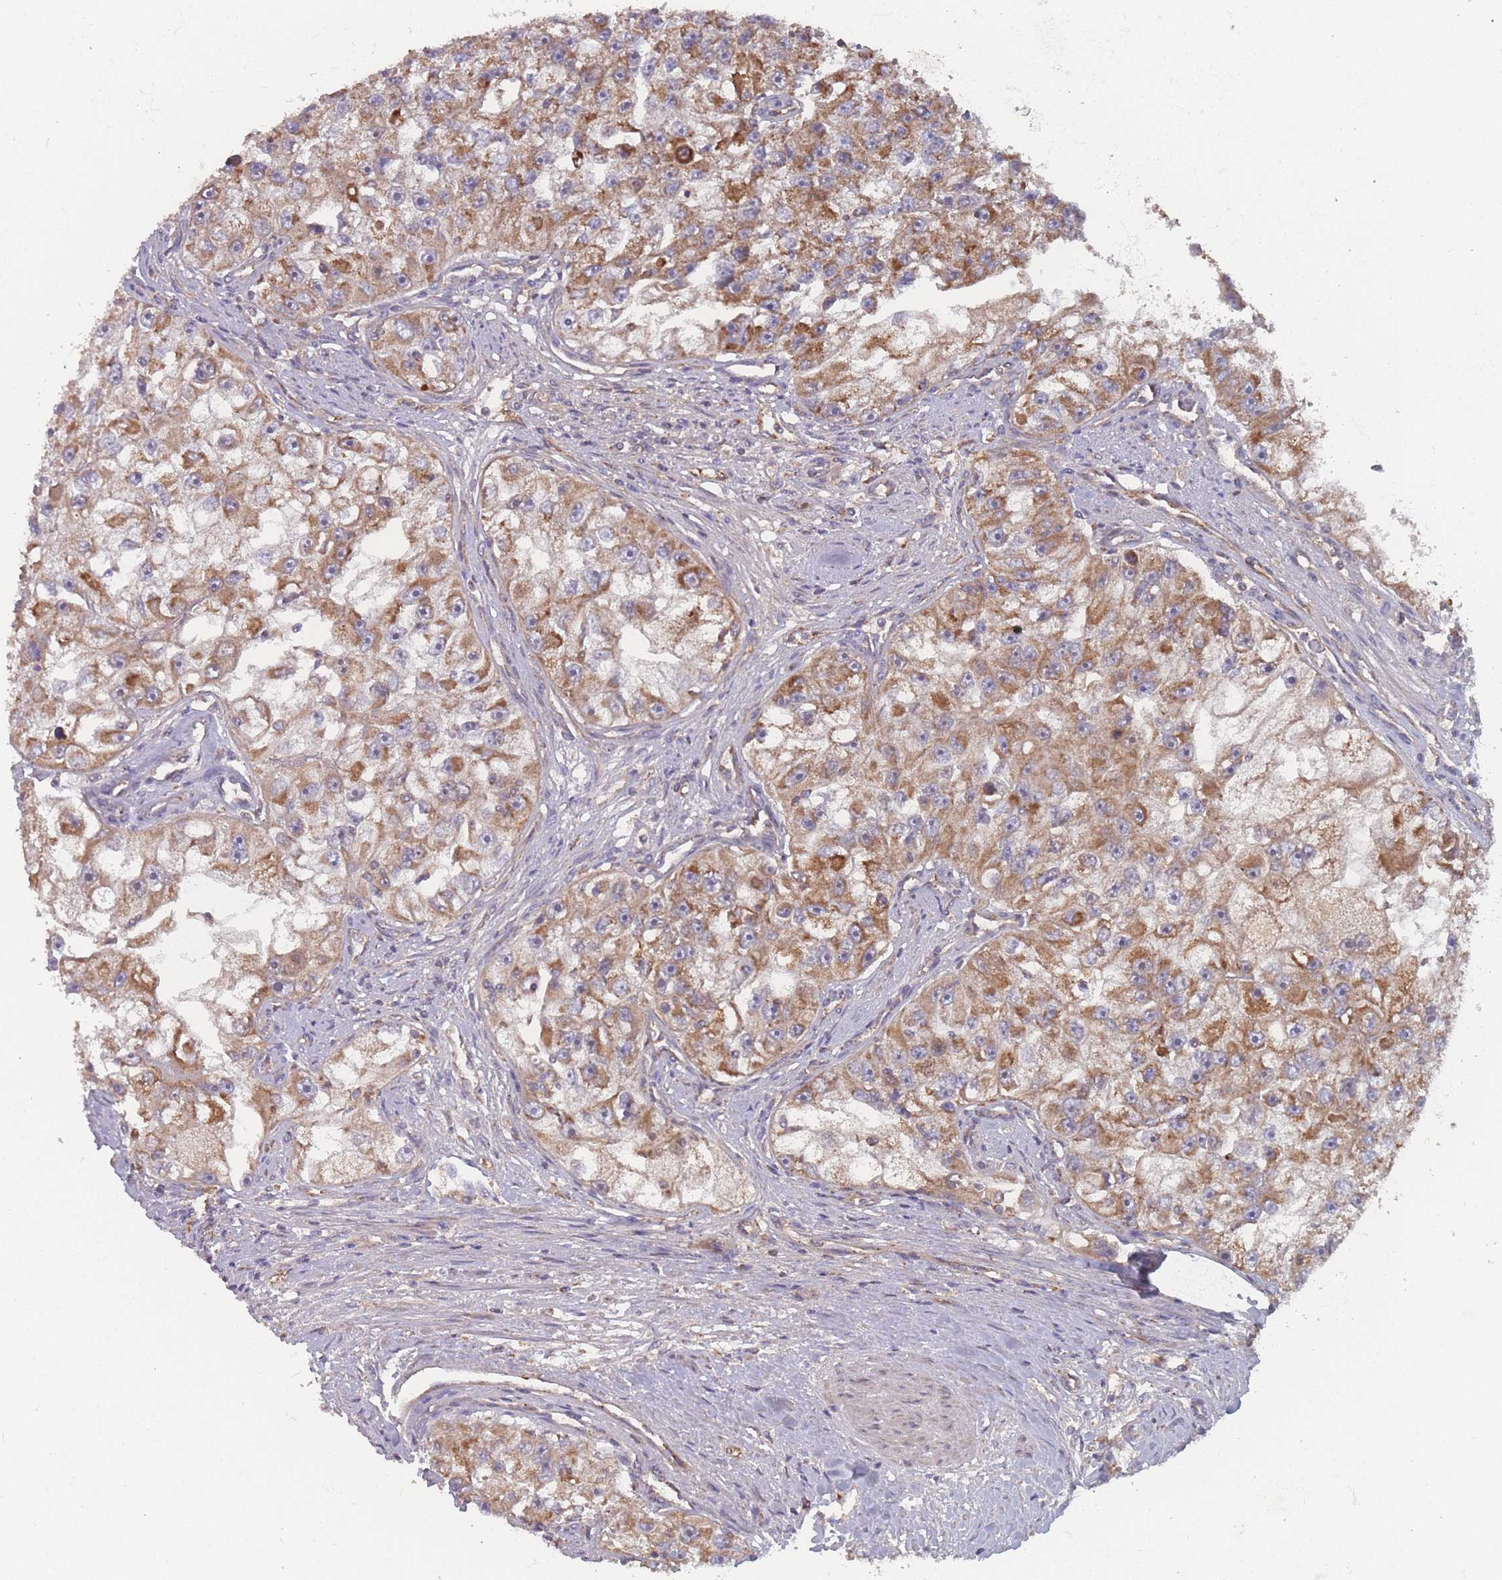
{"staining": {"intensity": "moderate", "quantity": ">75%", "location": "cytoplasmic/membranous"}, "tissue": "renal cancer", "cell_type": "Tumor cells", "image_type": "cancer", "snomed": [{"axis": "morphology", "description": "Adenocarcinoma, NOS"}, {"axis": "topography", "description": "Kidney"}], "caption": "Immunohistochemistry (DAB) staining of human renal adenocarcinoma displays moderate cytoplasmic/membranous protein positivity in approximately >75% of tumor cells.", "gene": "ATP5MG", "patient": {"sex": "male", "age": 63}}